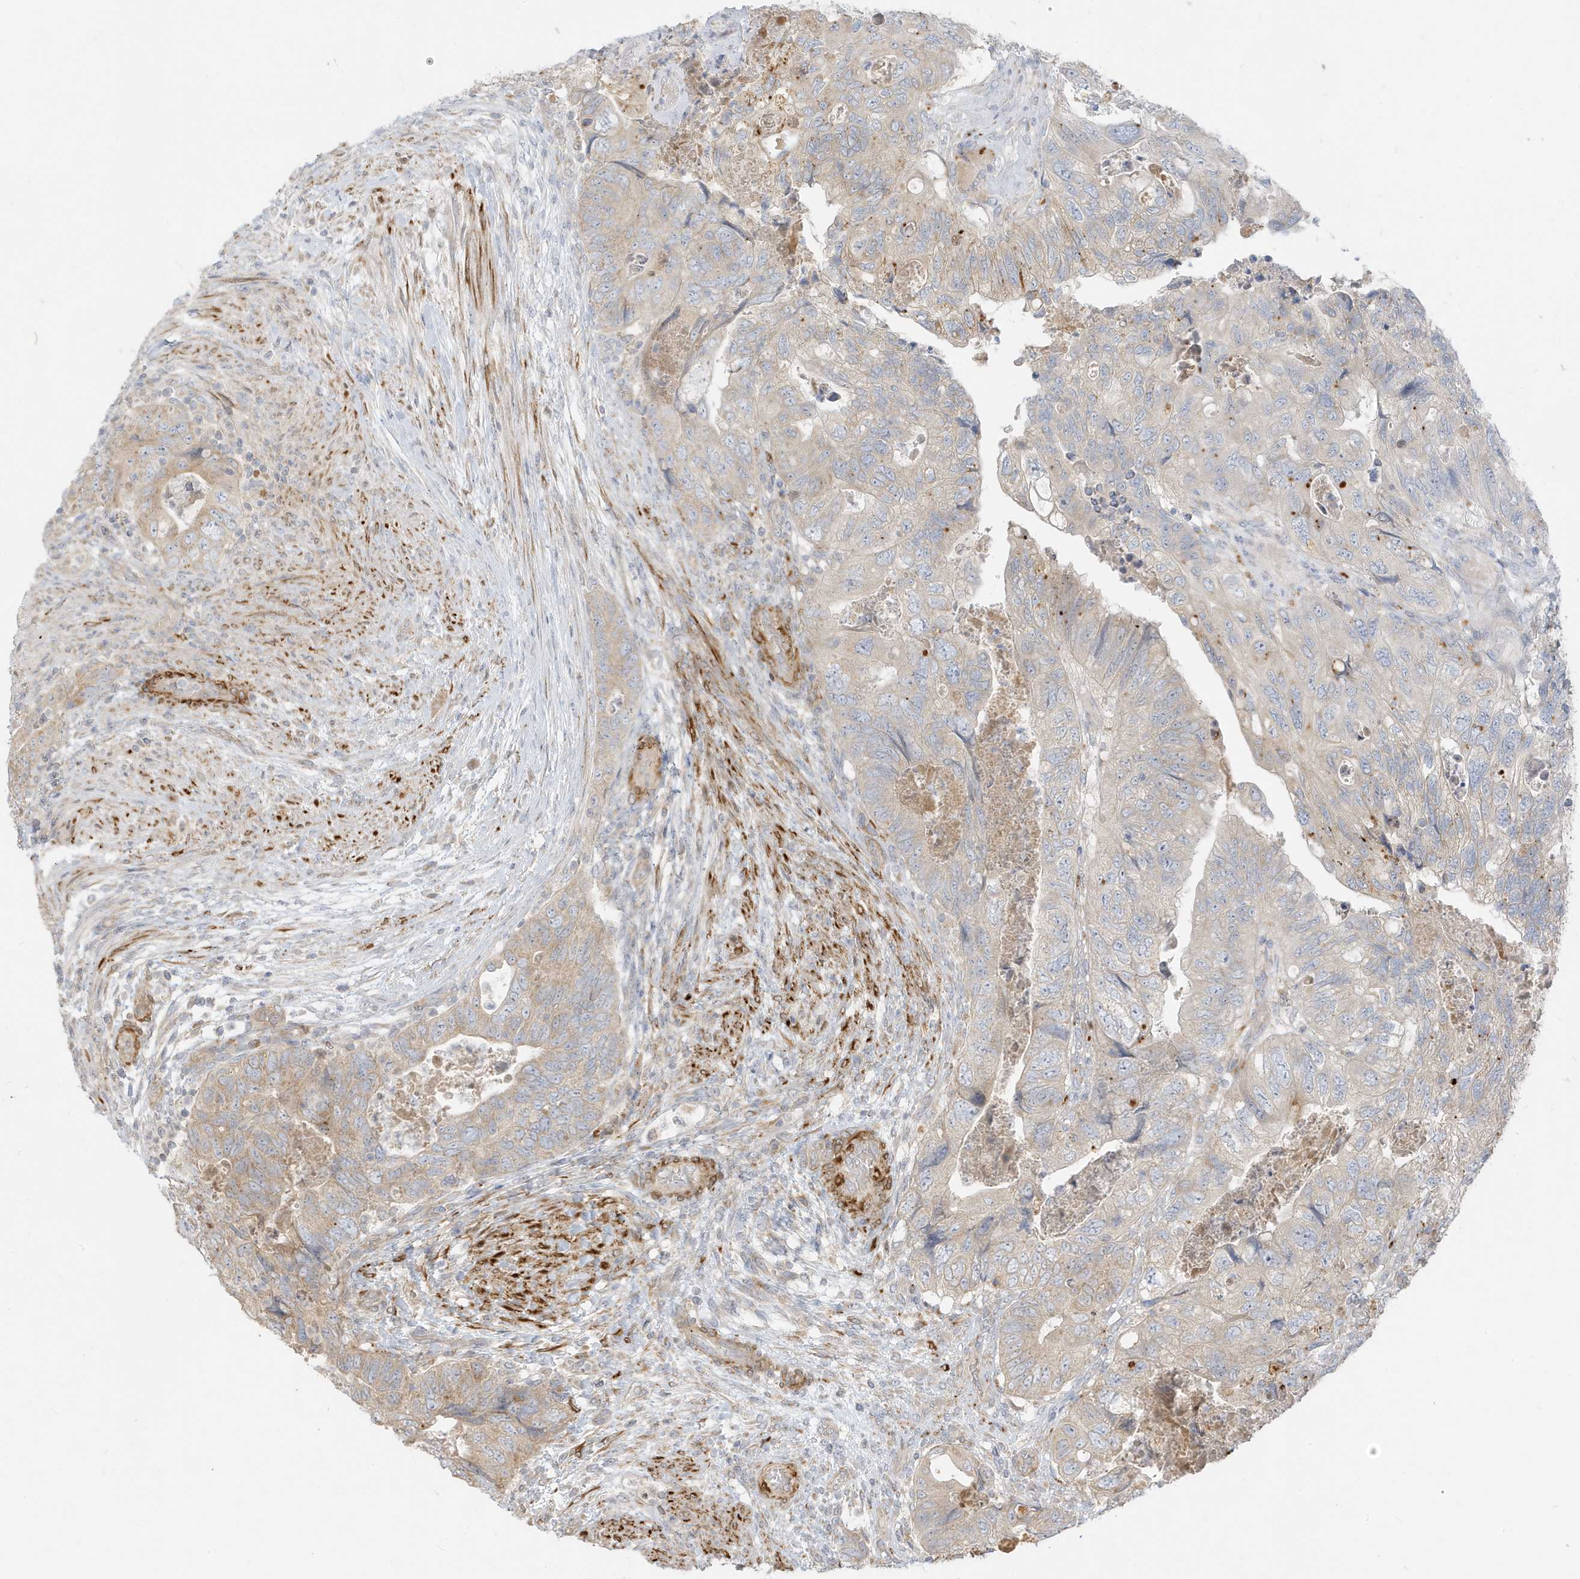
{"staining": {"intensity": "weak", "quantity": "<25%", "location": "cytoplasmic/membranous"}, "tissue": "colorectal cancer", "cell_type": "Tumor cells", "image_type": "cancer", "snomed": [{"axis": "morphology", "description": "Adenocarcinoma, NOS"}, {"axis": "topography", "description": "Rectum"}], "caption": "IHC of human colorectal cancer (adenocarcinoma) reveals no positivity in tumor cells.", "gene": "MCOLN1", "patient": {"sex": "male", "age": 63}}